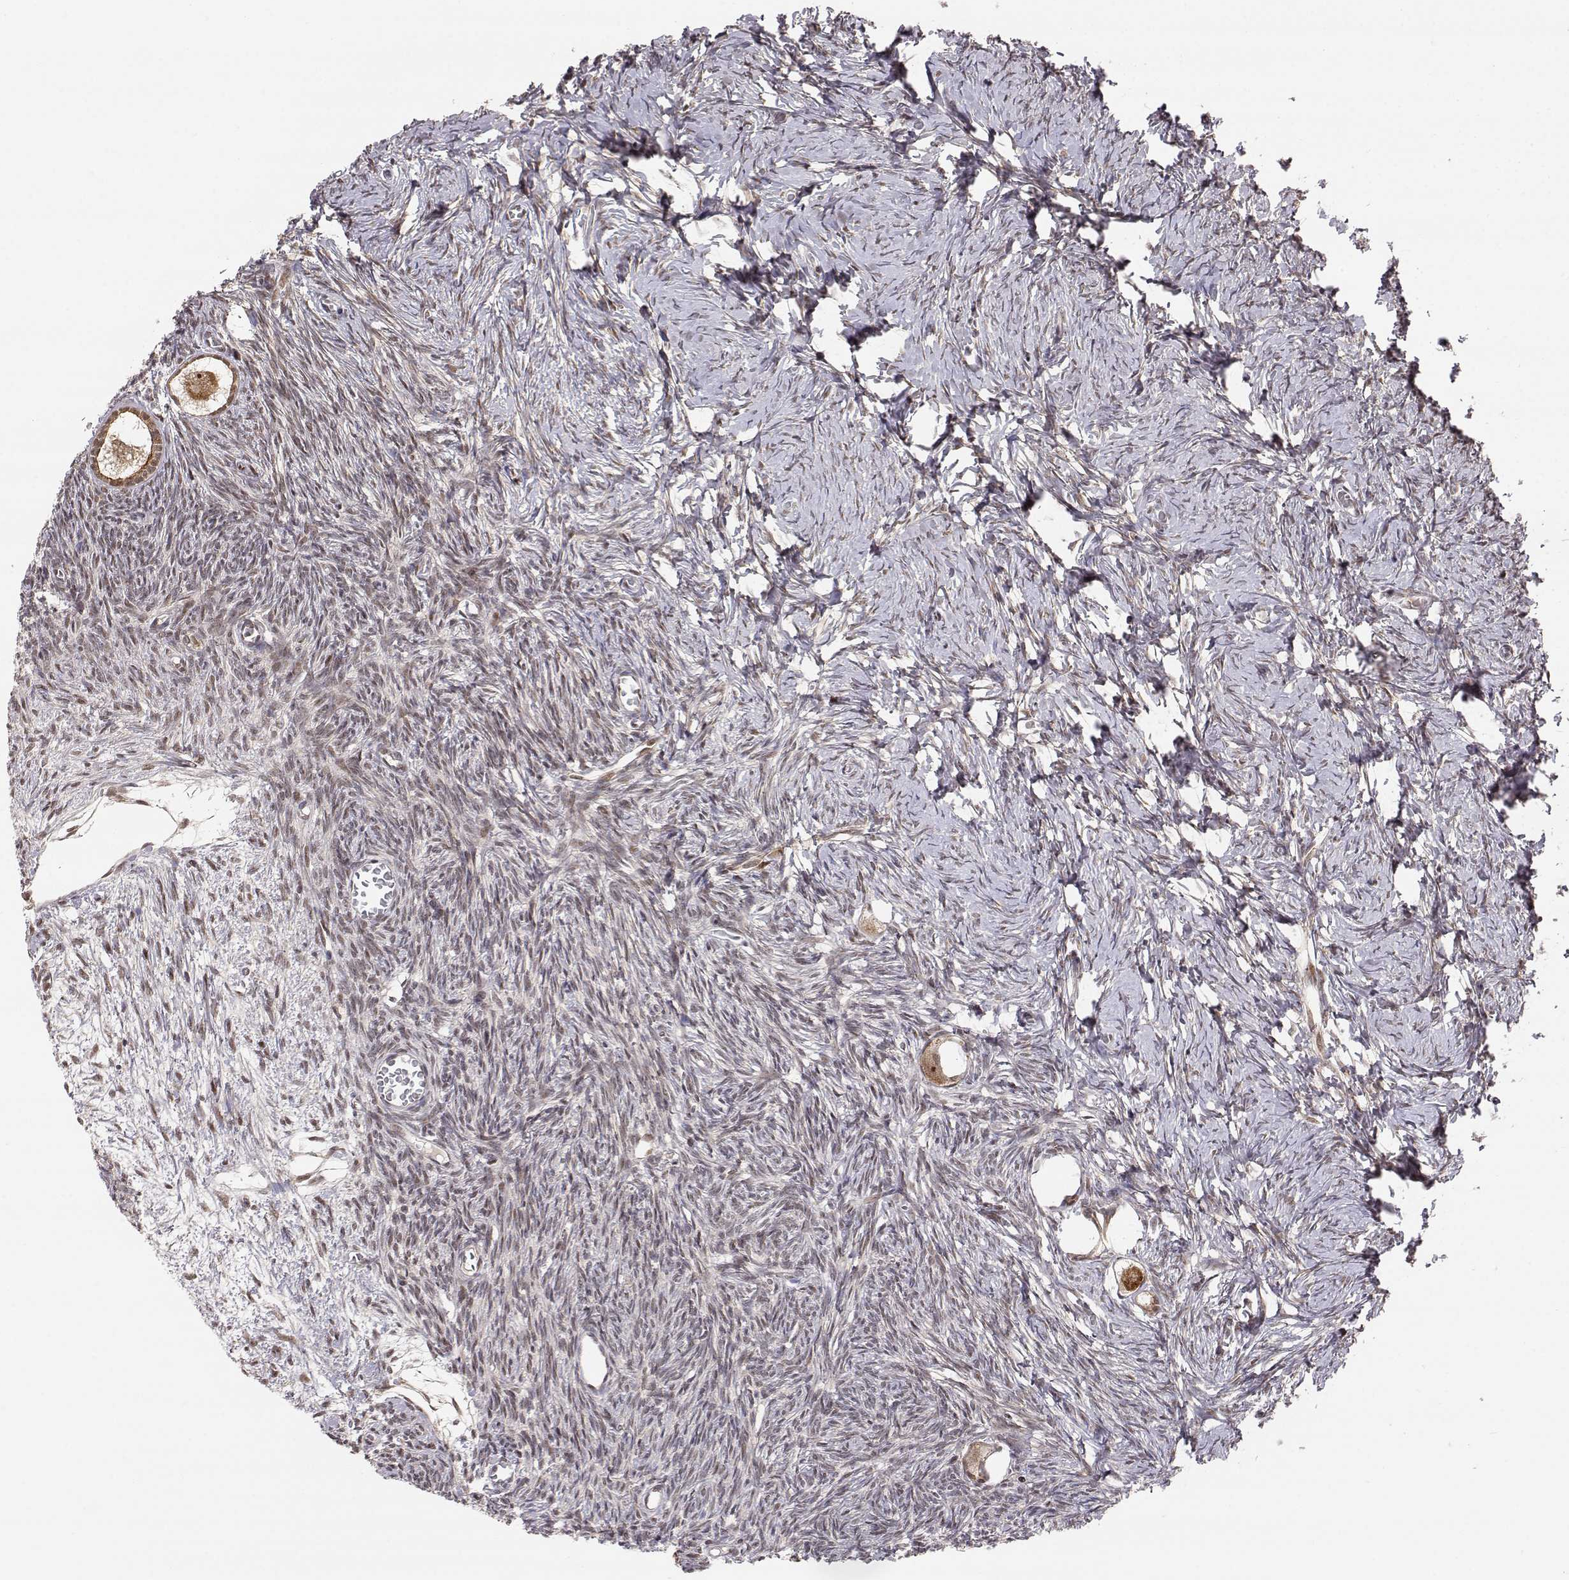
{"staining": {"intensity": "strong", "quantity": ">75%", "location": "cytoplasmic/membranous,nuclear"}, "tissue": "ovary", "cell_type": "Follicle cells", "image_type": "normal", "snomed": [{"axis": "morphology", "description": "Normal tissue, NOS"}, {"axis": "topography", "description": "Ovary"}], "caption": "The micrograph shows immunohistochemical staining of normal ovary. There is strong cytoplasmic/membranous,nuclear positivity is appreciated in about >75% of follicle cells.", "gene": "BRCA1", "patient": {"sex": "female", "age": 27}}